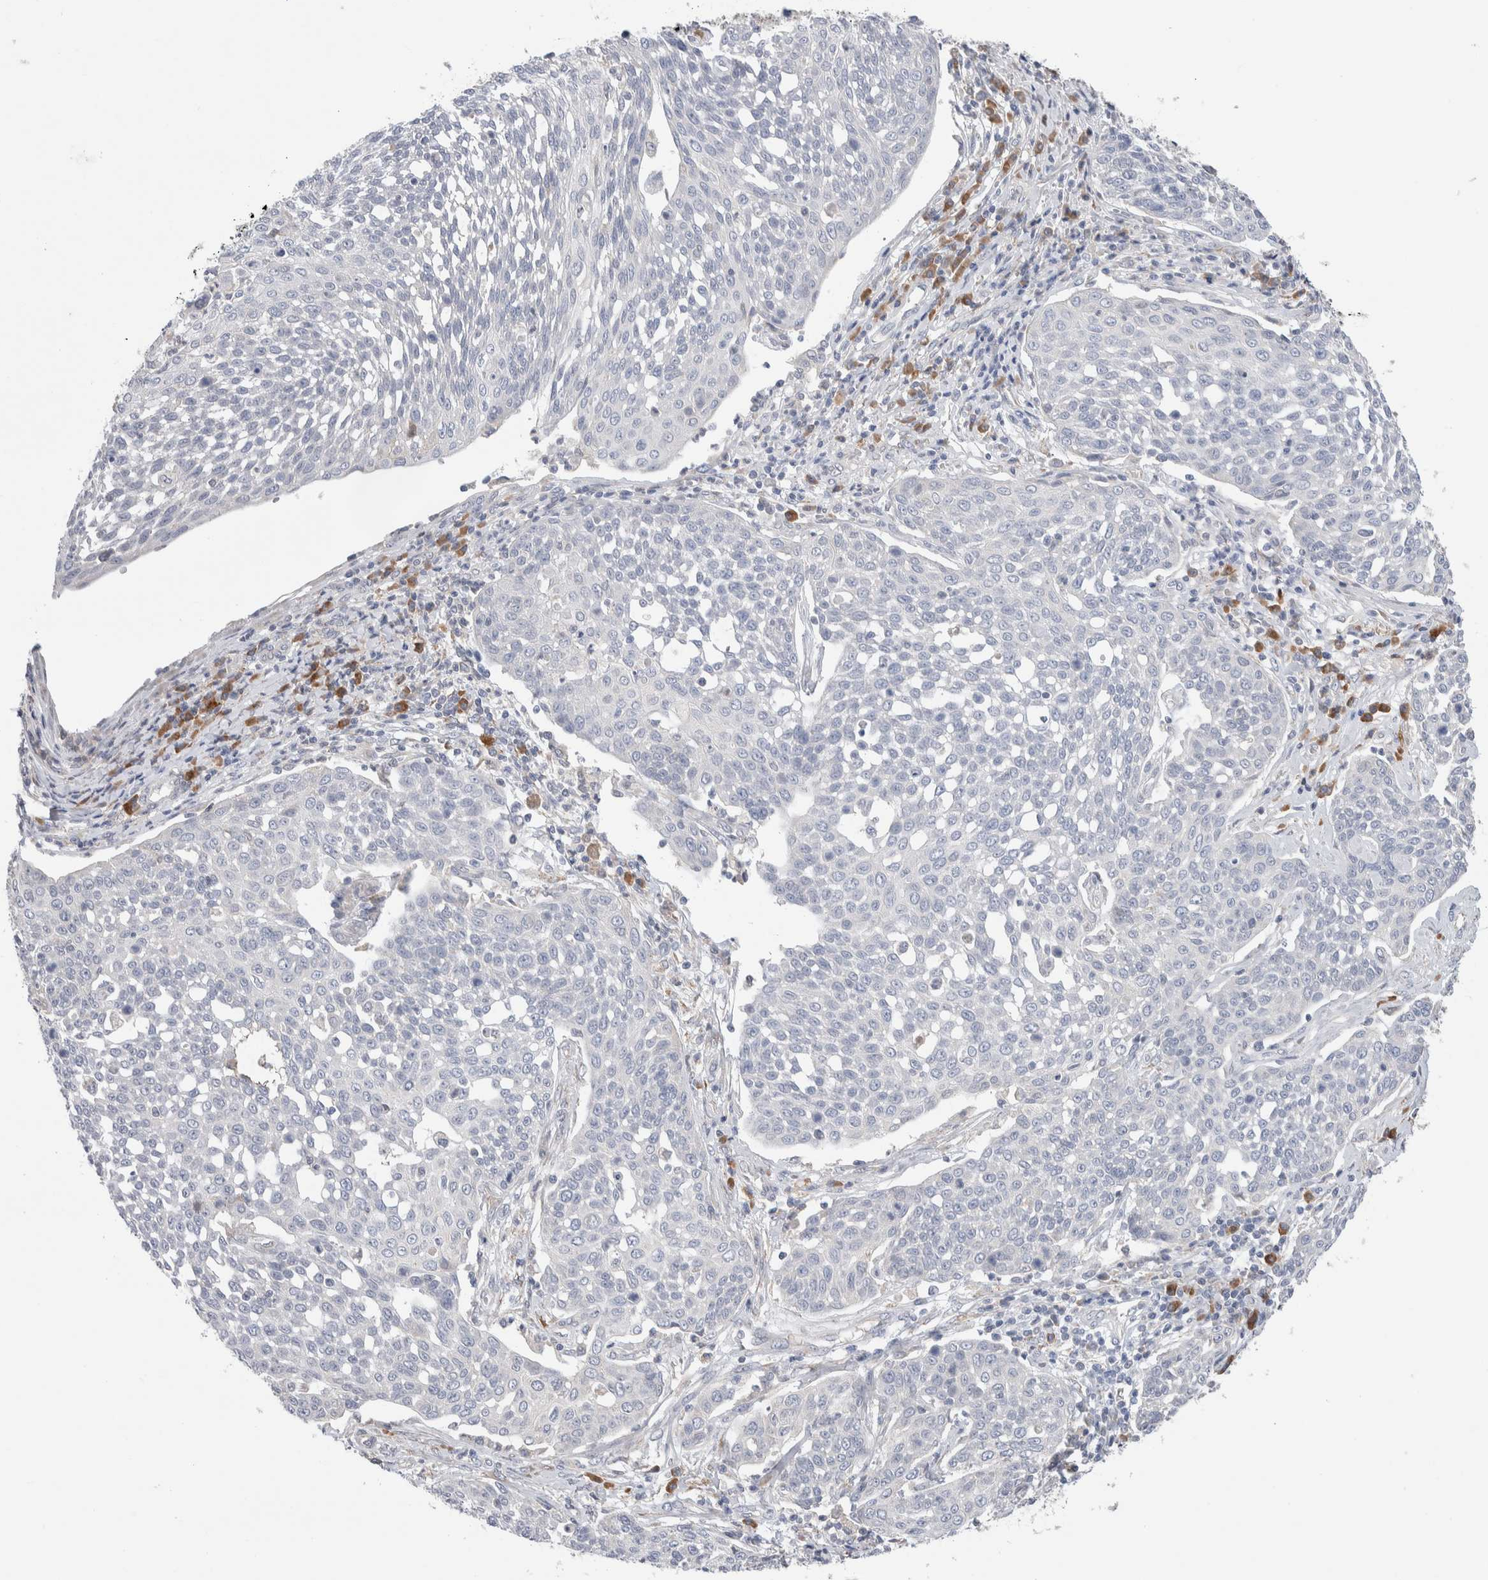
{"staining": {"intensity": "negative", "quantity": "none", "location": "none"}, "tissue": "cervical cancer", "cell_type": "Tumor cells", "image_type": "cancer", "snomed": [{"axis": "morphology", "description": "Squamous cell carcinoma, NOS"}, {"axis": "topography", "description": "Cervix"}], "caption": "Immunohistochemical staining of human cervical cancer (squamous cell carcinoma) reveals no significant staining in tumor cells.", "gene": "RUSF1", "patient": {"sex": "female", "age": 34}}